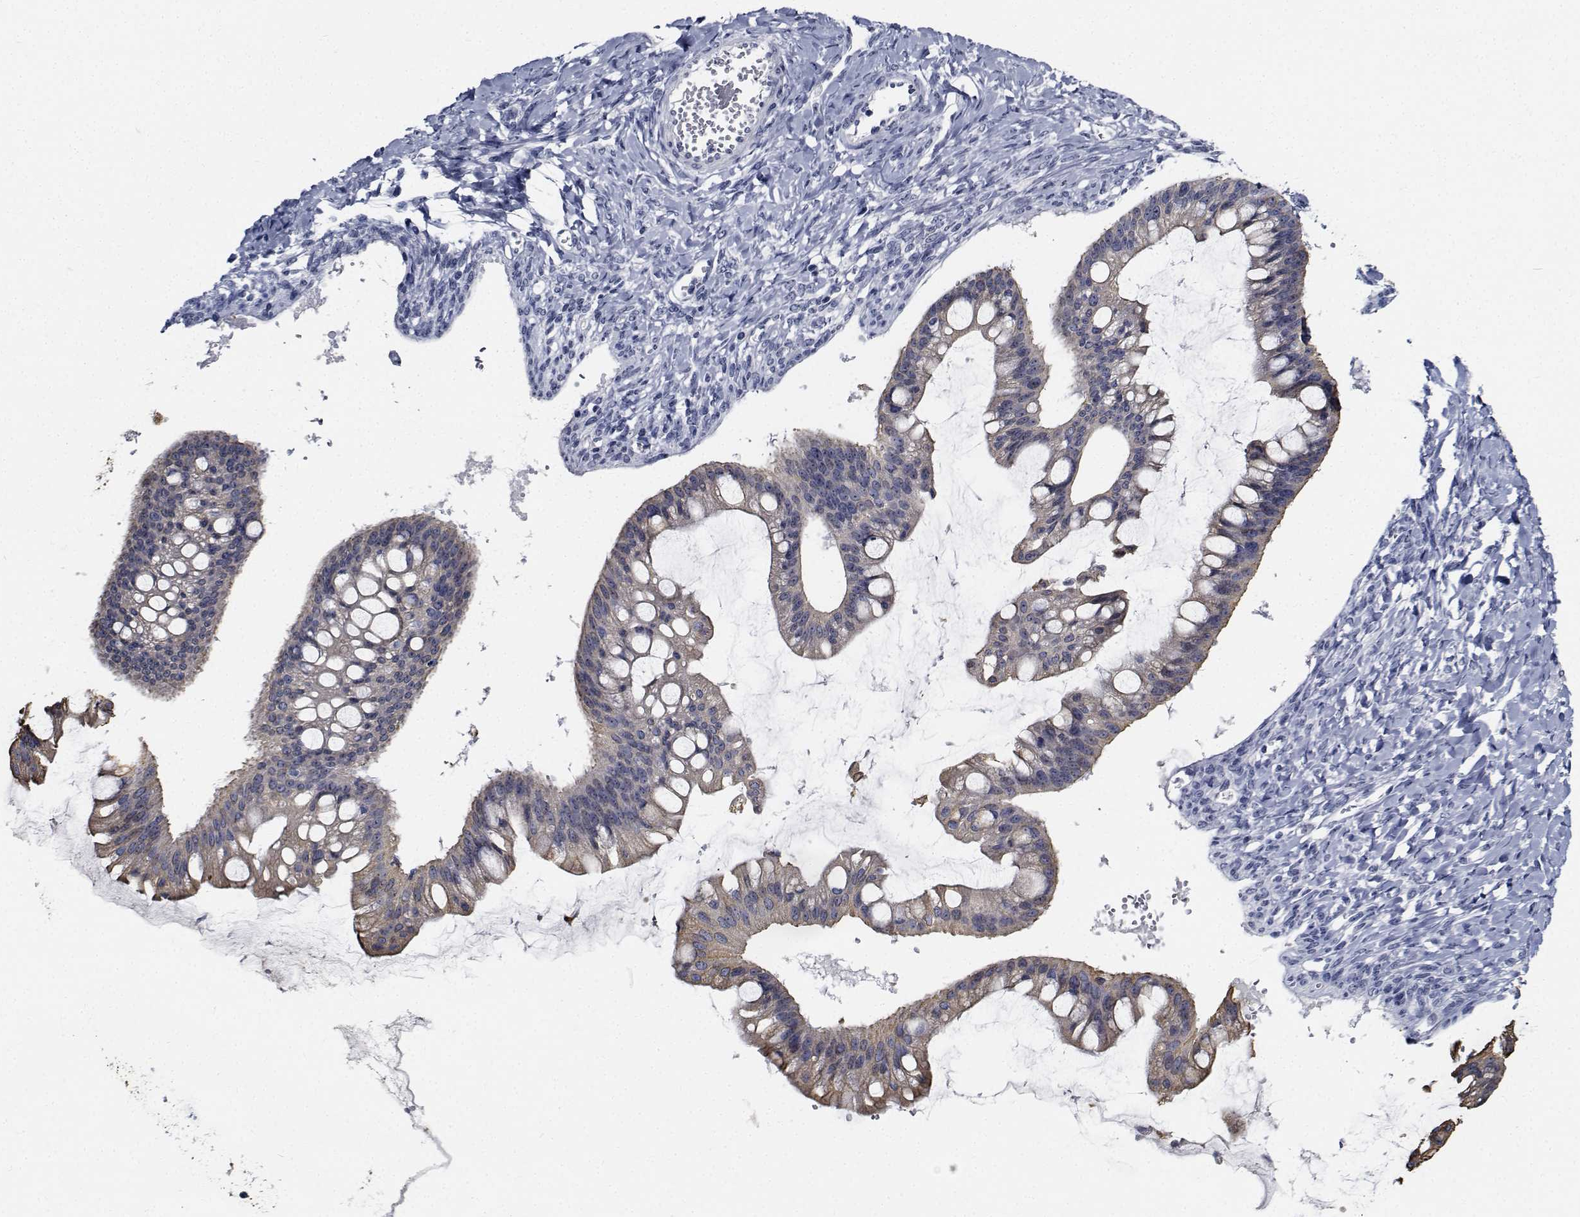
{"staining": {"intensity": "weak", "quantity": "25%-75%", "location": "cytoplasmic/membranous"}, "tissue": "ovarian cancer", "cell_type": "Tumor cells", "image_type": "cancer", "snomed": [{"axis": "morphology", "description": "Cystadenocarcinoma, mucinous, NOS"}, {"axis": "topography", "description": "Ovary"}], "caption": "Ovarian cancer (mucinous cystadenocarcinoma) stained with a brown dye shows weak cytoplasmic/membranous positive expression in approximately 25%-75% of tumor cells.", "gene": "NVL", "patient": {"sex": "female", "age": 73}}